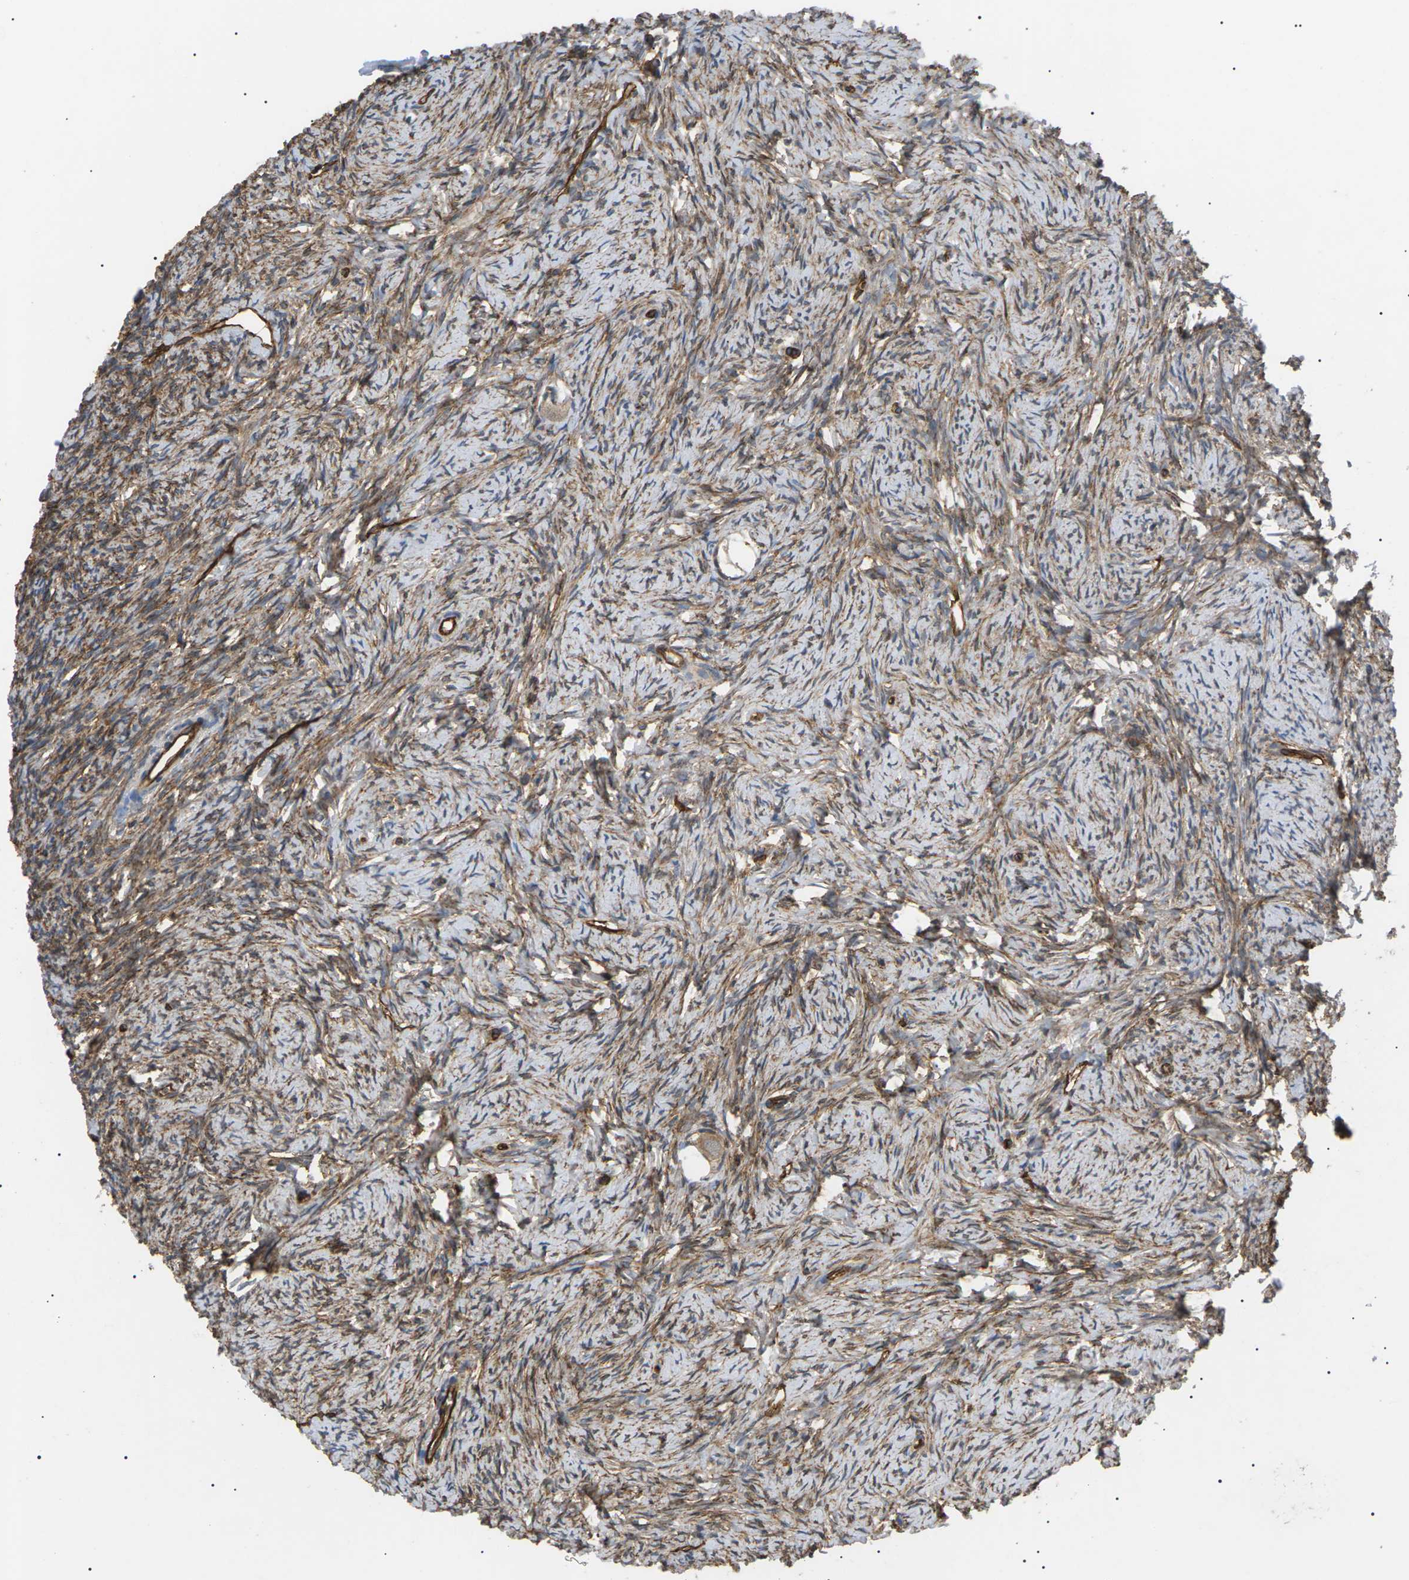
{"staining": {"intensity": "moderate", "quantity": ">75%", "location": "cytoplasmic/membranous"}, "tissue": "ovary", "cell_type": "Follicle cells", "image_type": "normal", "snomed": [{"axis": "morphology", "description": "Normal tissue, NOS"}, {"axis": "topography", "description": "Ovary"}], "caption": "The image demonstrates a brown stain indicating the presence of a protein in the cytoplasmic/membranous of follicle cells in ovary.", "gene": "TMTC4", "patient": {"sex": "female", "age": 33}}